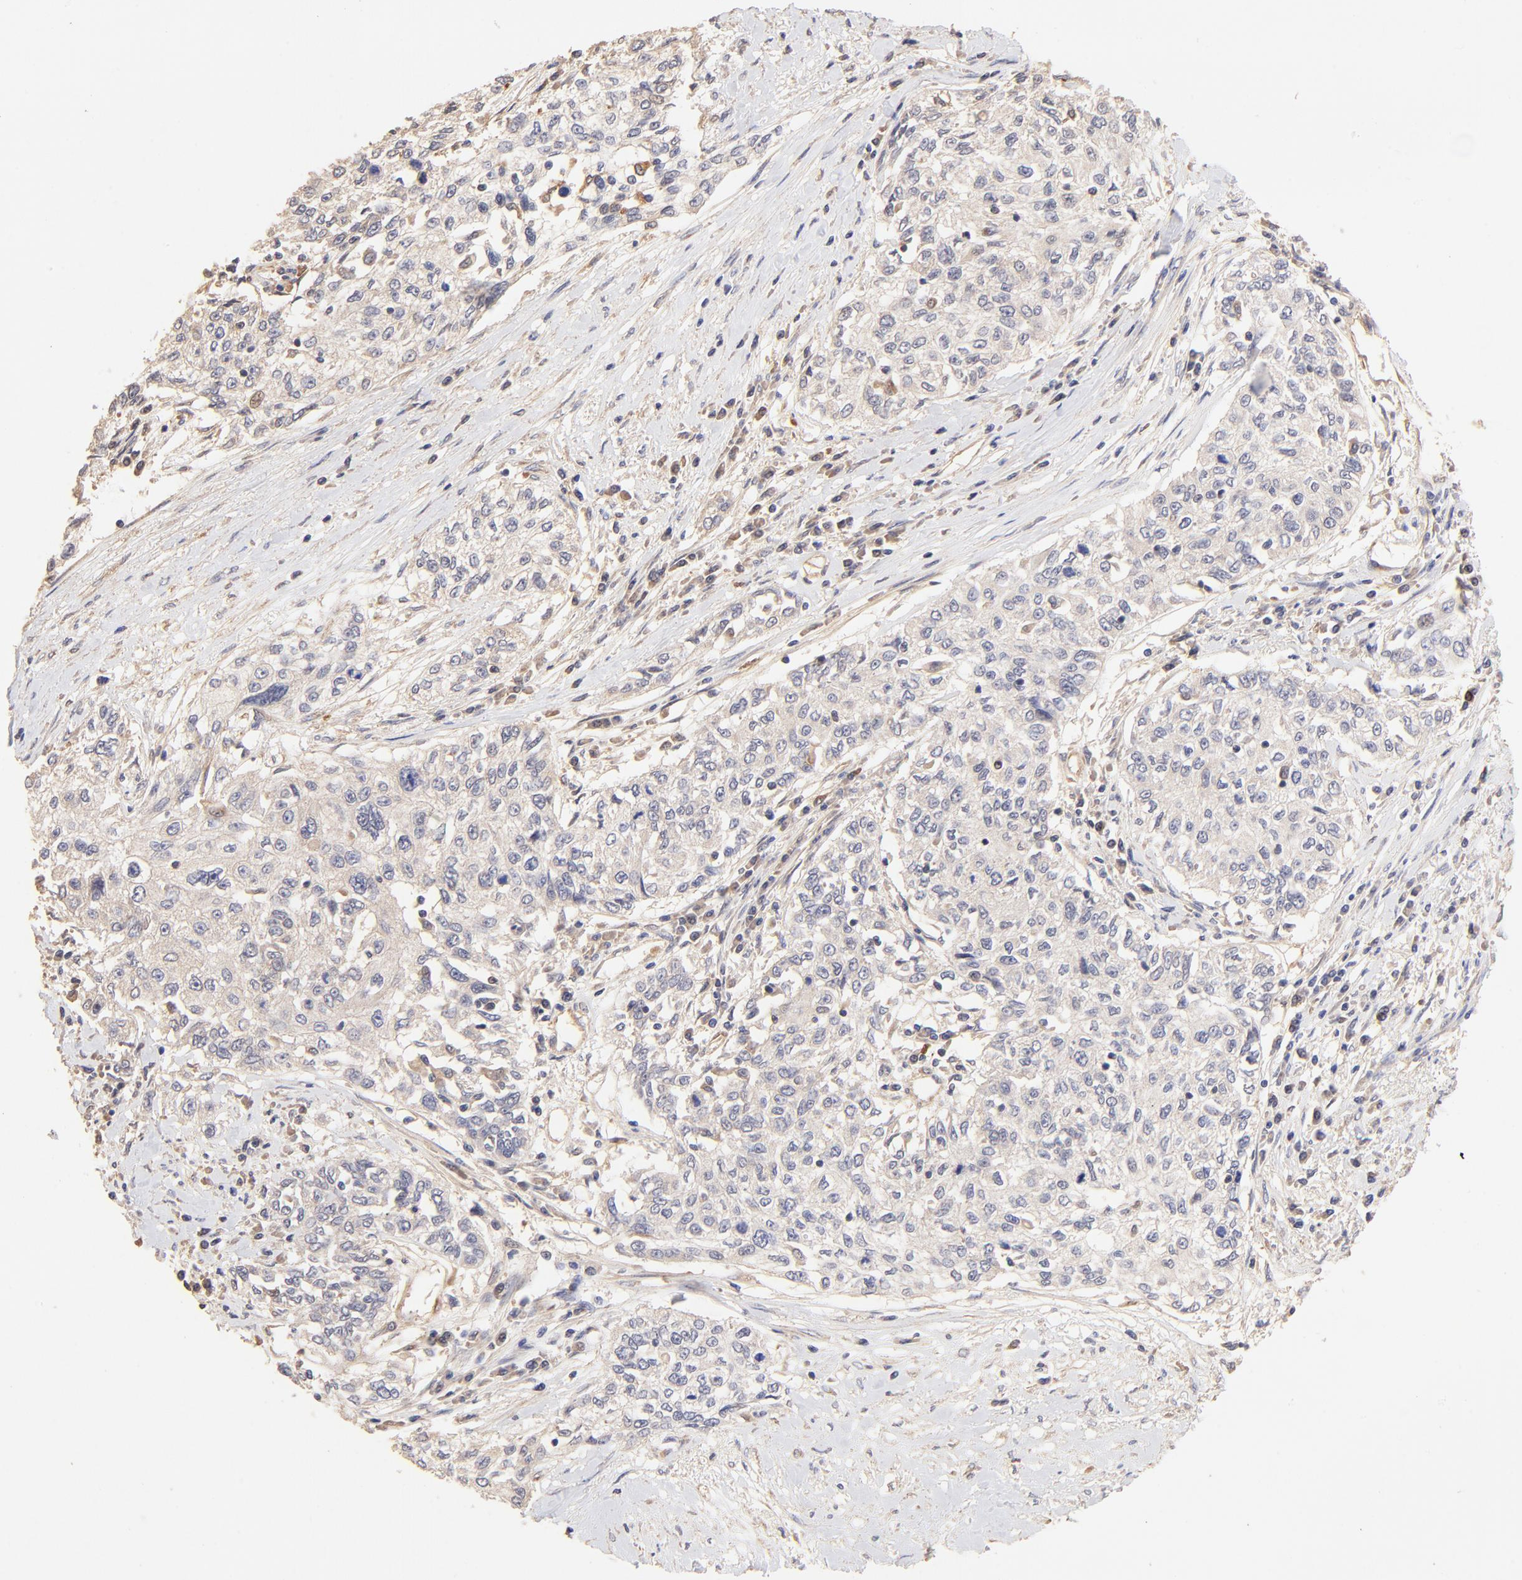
{"staining": {"intensity": "weak", "quantity": ">75%", "location": "cytoplasmic/membranous"}, "tissue": "cervical cancer", "cell_type": "Tumor cells", "image_type": "cancer", "snomed": [{"axis": "morphology", "description": "Squamous cell carcinoma, NOS"}, {"axis": "topography", "description": "Cervix"}], "caption": "The photomicrograph exhibits staining of cervical squamous cell carcinoma, revealing weak cytoplasmic/membranous protein positivity (brown color) within tumor cells.", "gene": "TNFAIP3", "patient": {"sex": "female", "age": 57}}